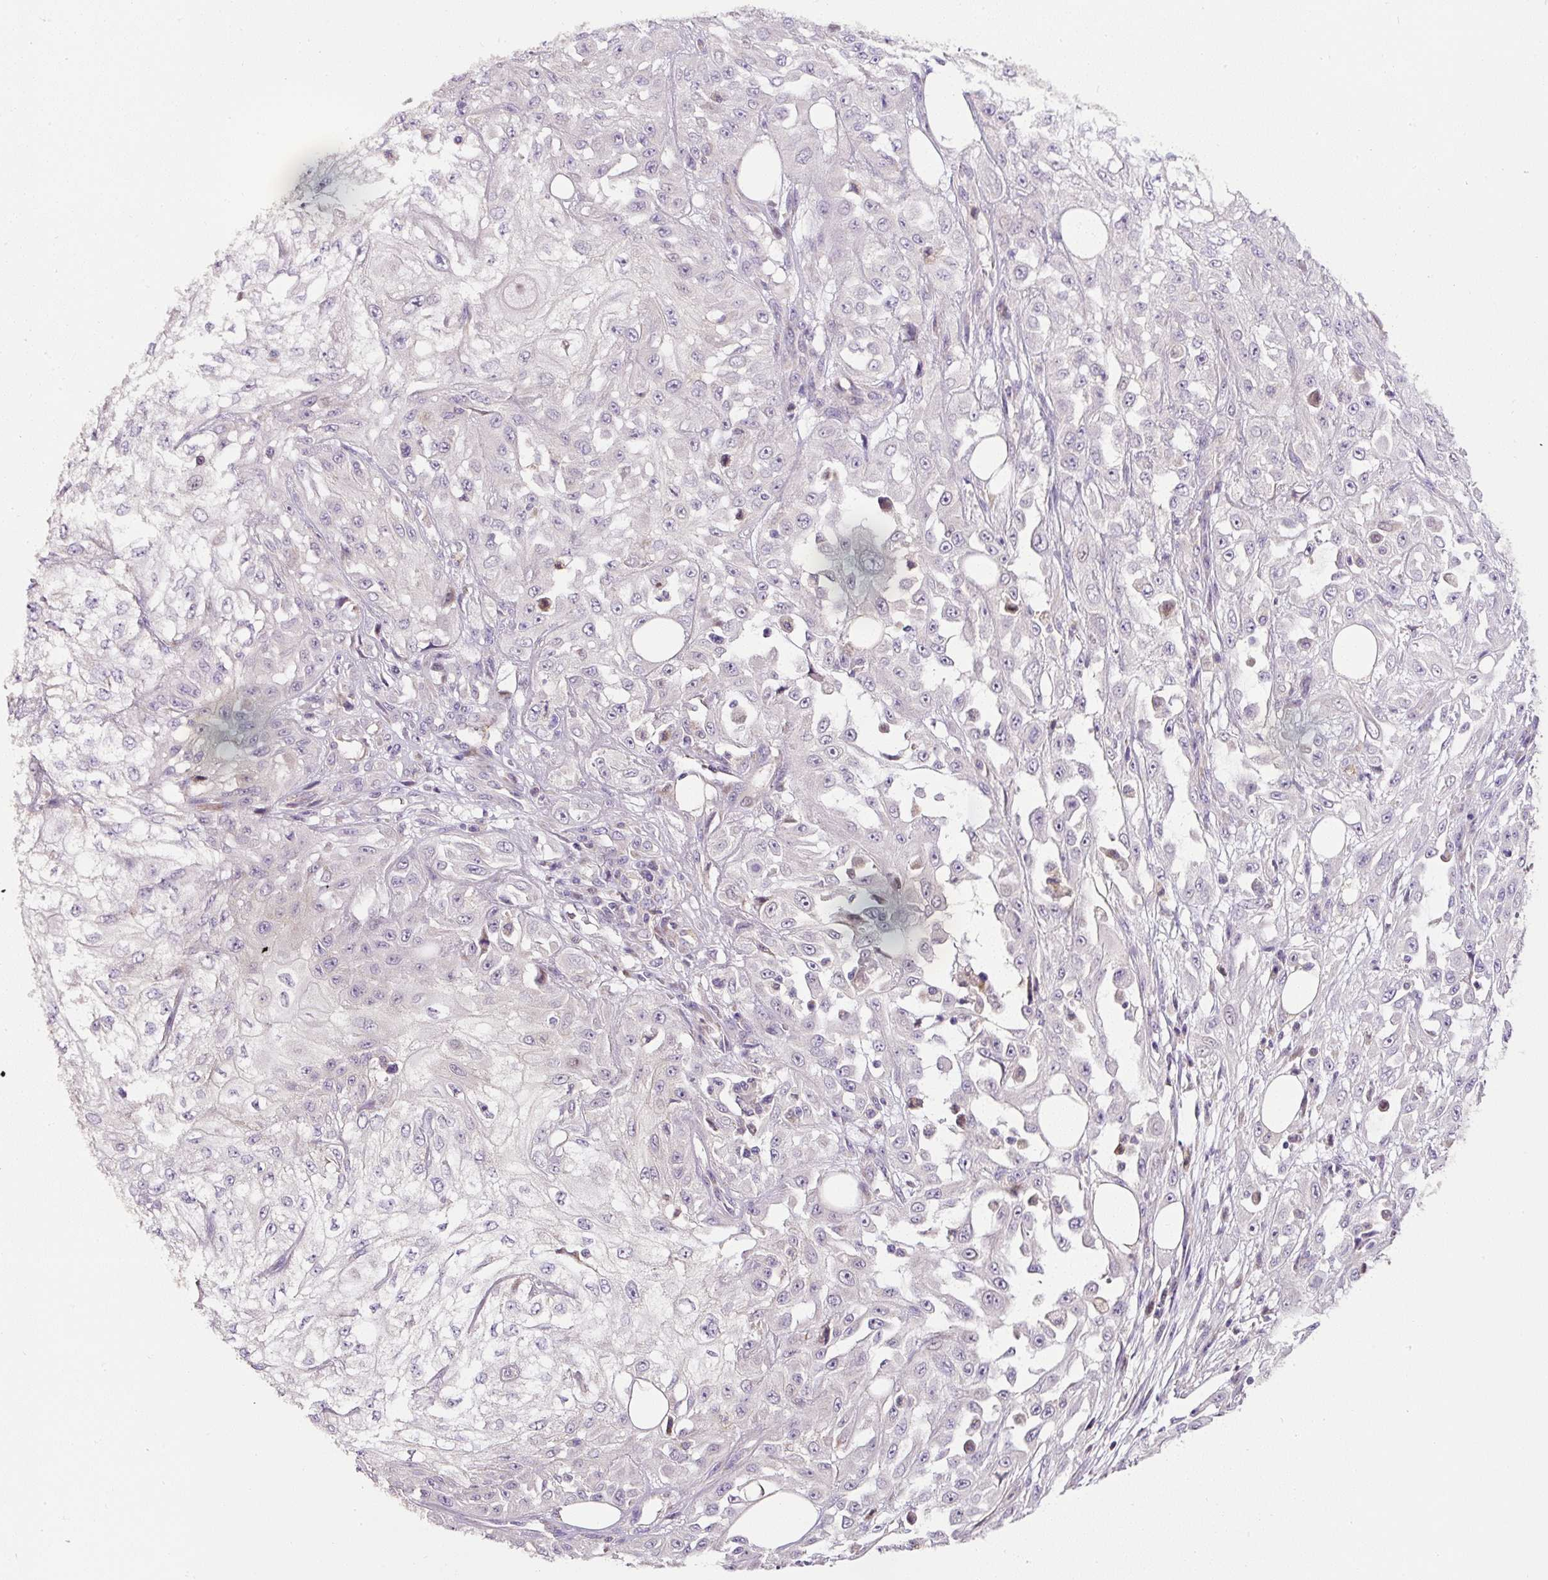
{"staining": {"intensity": "negative", "quantity": "none", "location": "none"}, "tissue": "skin cancer", "cell_type": "Tumor cells", "image_type": "cancer", "snomed": [{"axis": "morphology", "description": "Squamous cell carcinoma, NOS"}, {"axis": "morphology", "description": "Squamous cell carcinoma, metastatic, NOS"}, {"axis": "topography", "description": "Skin"}, {"axis": "topography", "description": "Lymph node"}], "caption": "DAB immunohistochemical staining of human squamous cell carcinoma (skin) displays no significant positivity in tumor cells.", "gene": "HPS4", "patient": {"sex": "male", "age": 75}}